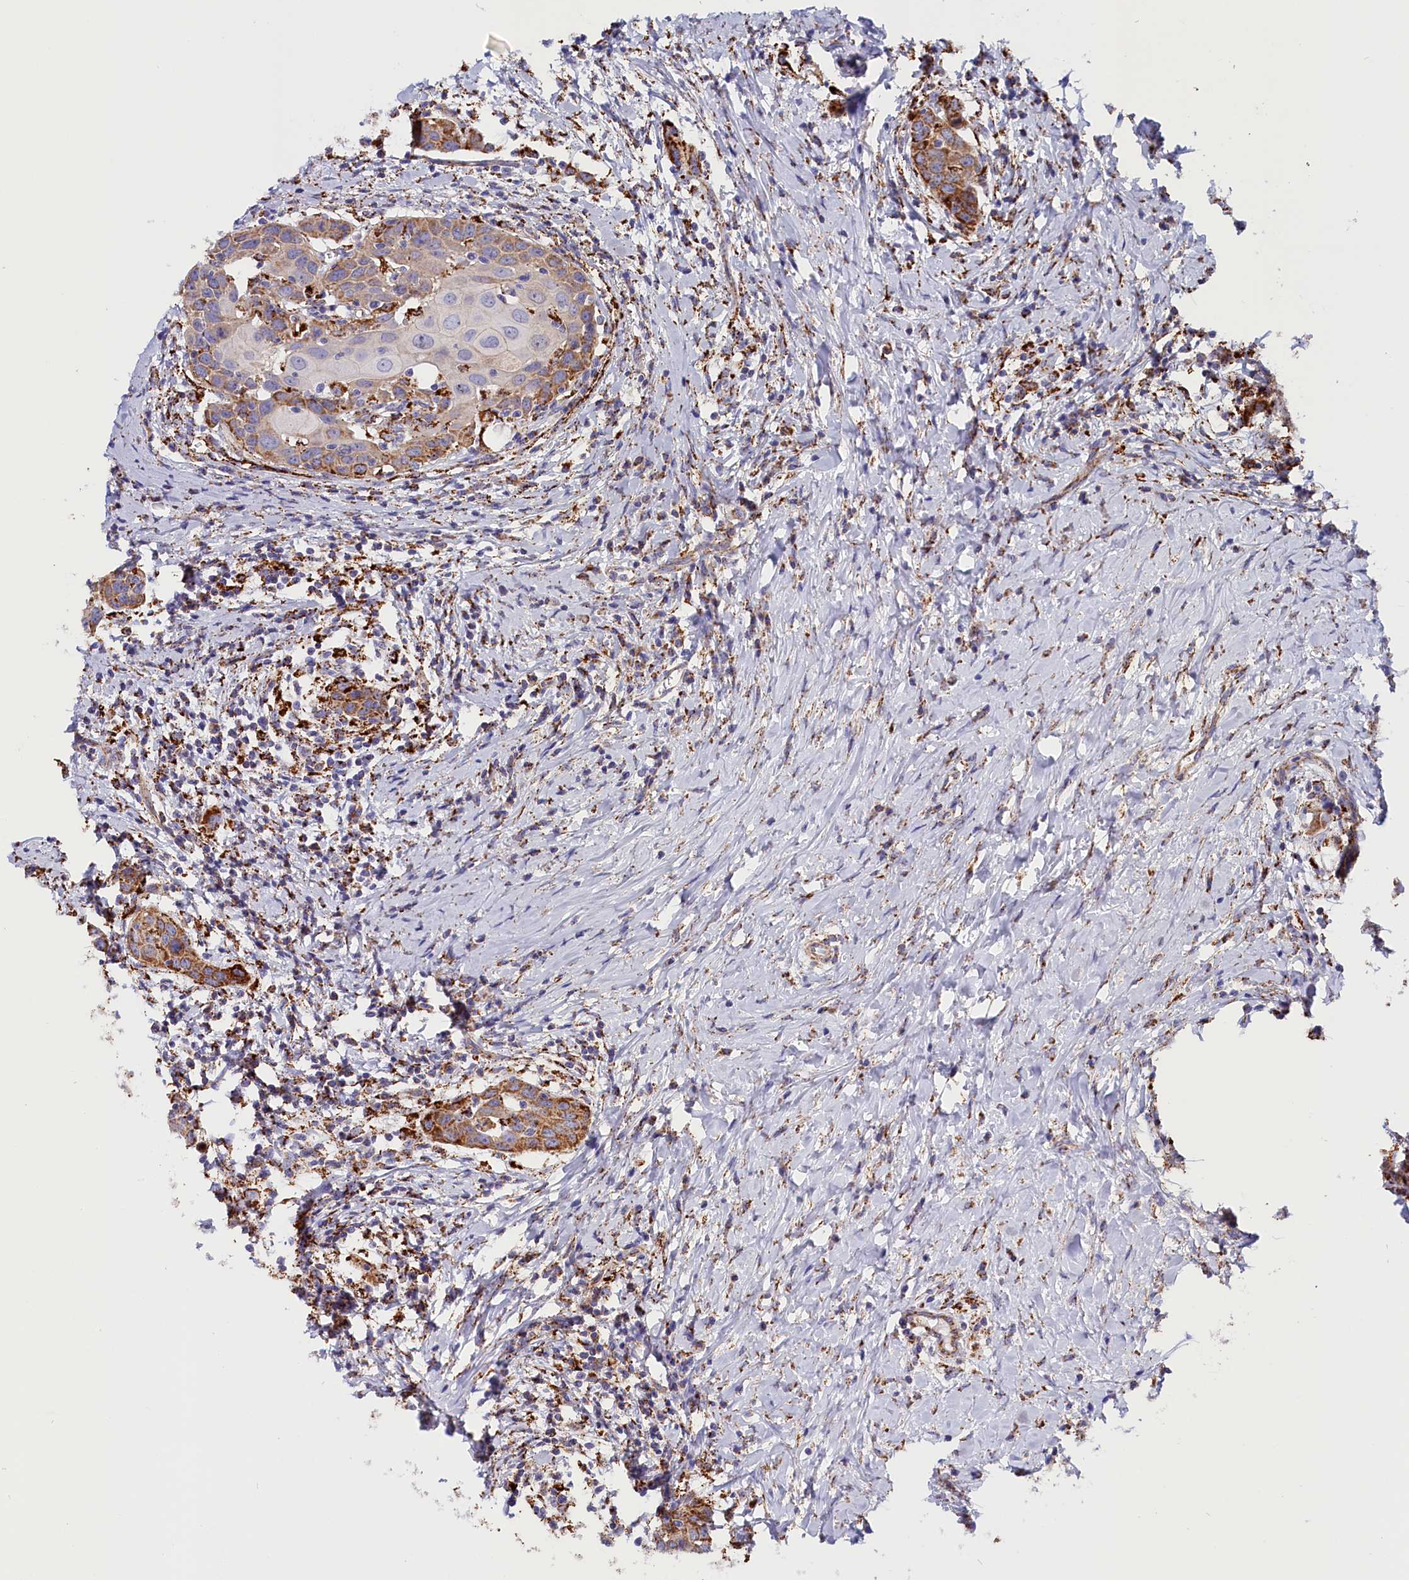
{"staining": {"intensity": "moderate", "quantity": ">75%", "location": "cytoplasmic/membranous"}, "tissue": "head and neck cancer", "cell_type": "Tumor cells", "image_type": "cancer", "snomed": [{"axis": "morphology", "description": "Squamous cell carcinoma, NOS"}, {"axis": "topography", "description": "Oral tissue"}, {"axis": "topography", "description": "Head-Neck"}], "caption": "This image reveals head and neck squamous cell carcinoma stained with immunohistochemistry to label a protein in brown. The cytoplasmic/membranous of tumor cells show moderate positivity for the protein. Nuclei are counter-stained blue.", "gene": "AKTIP", "patient": {"sex": "female", "age": 50}}